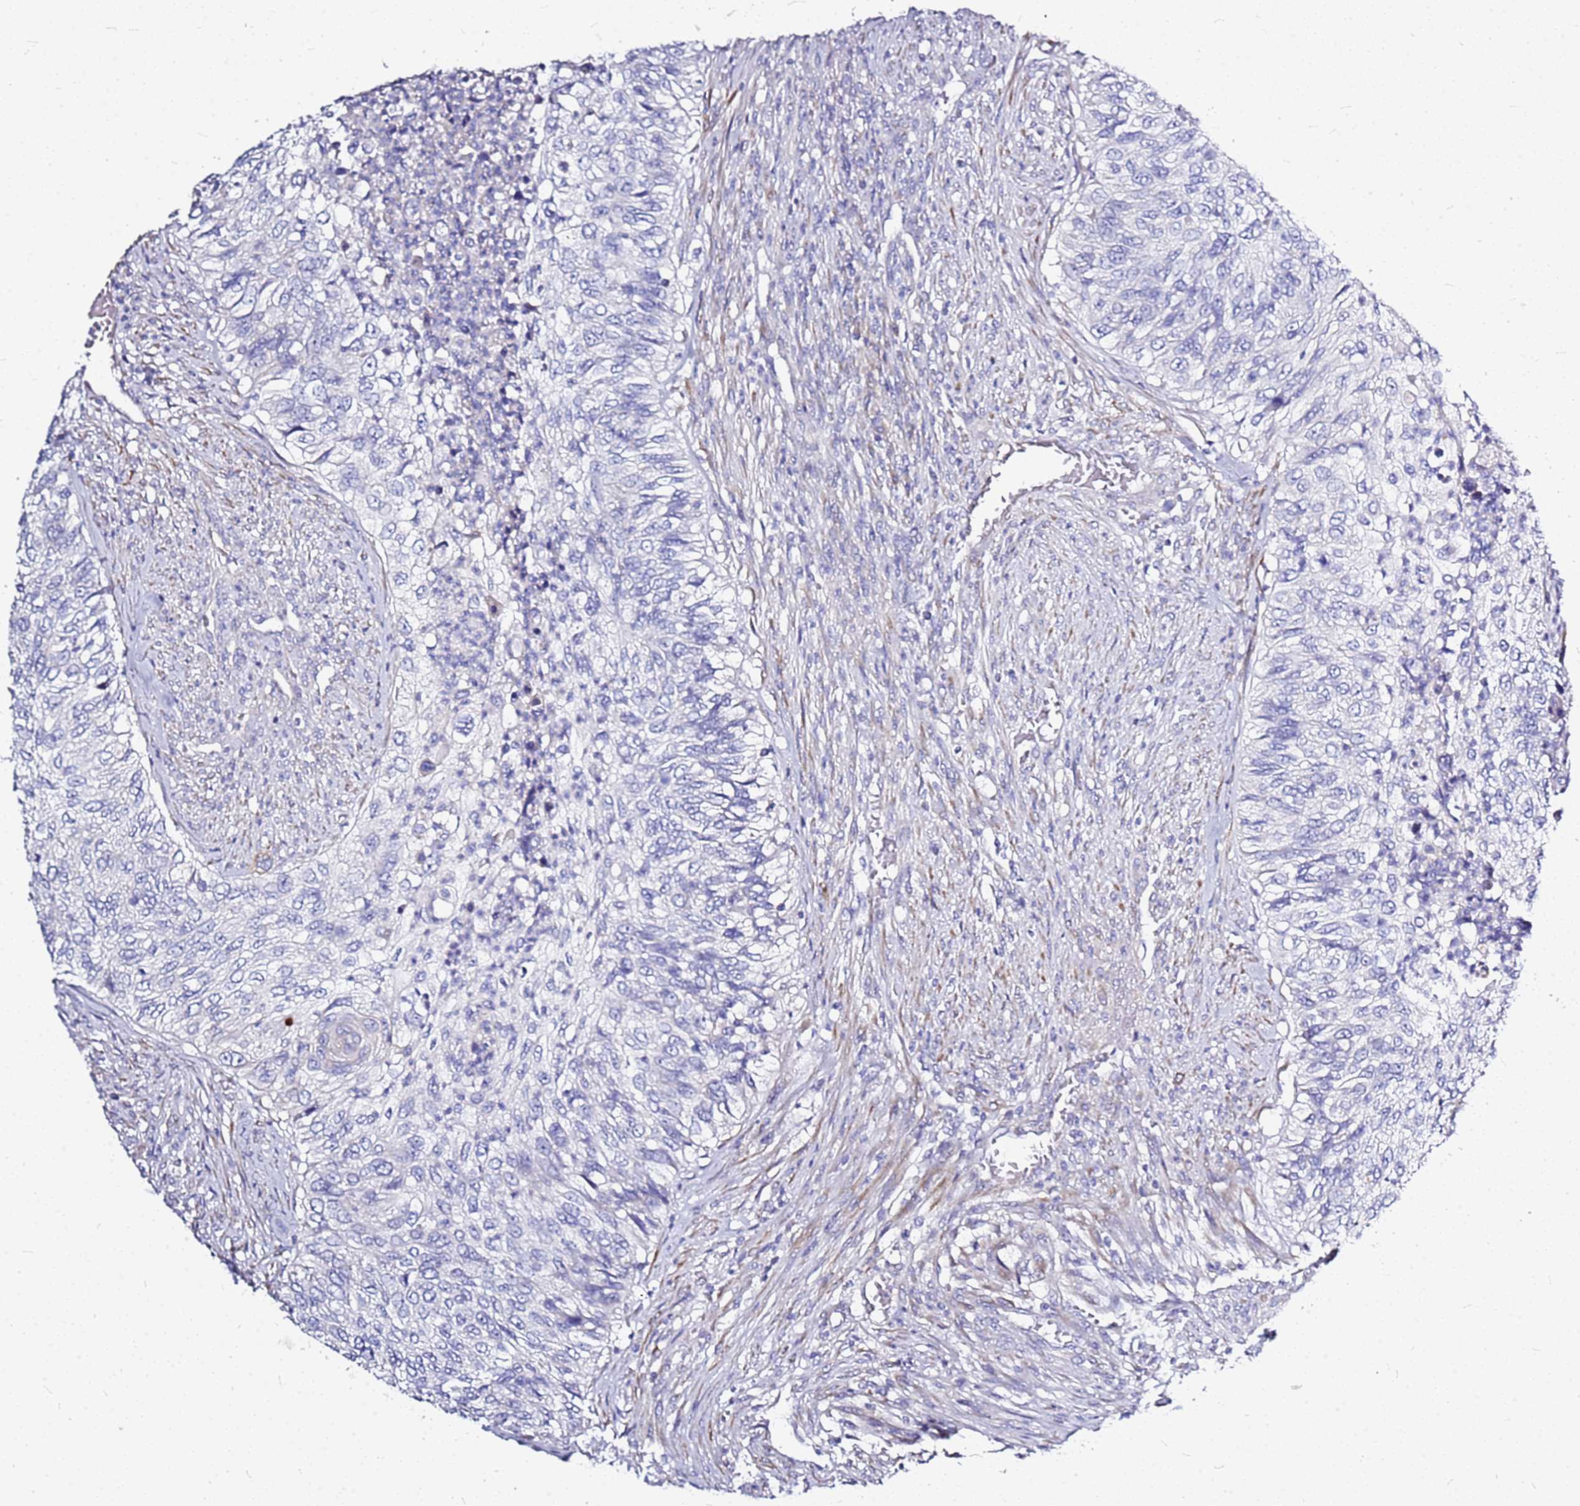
{"staining": {"intensity": "negative", "quantity": "none", "location": "none"}, "tissue": "urothelial cancer", "cell_type": "Tumor cells", "image_type": "cancer", "snomed": [{"axis": "morphology", "description": "Urothelial carcinoma, High grade"}, {"axis": "topography", "description": "Urinary bladder"}], "caption": "There is no significant staining in tumor cells of urothelial carcinoma (high-grade).", "gene": "CASD1", "patient": {"sex": "female", "age": 60}}